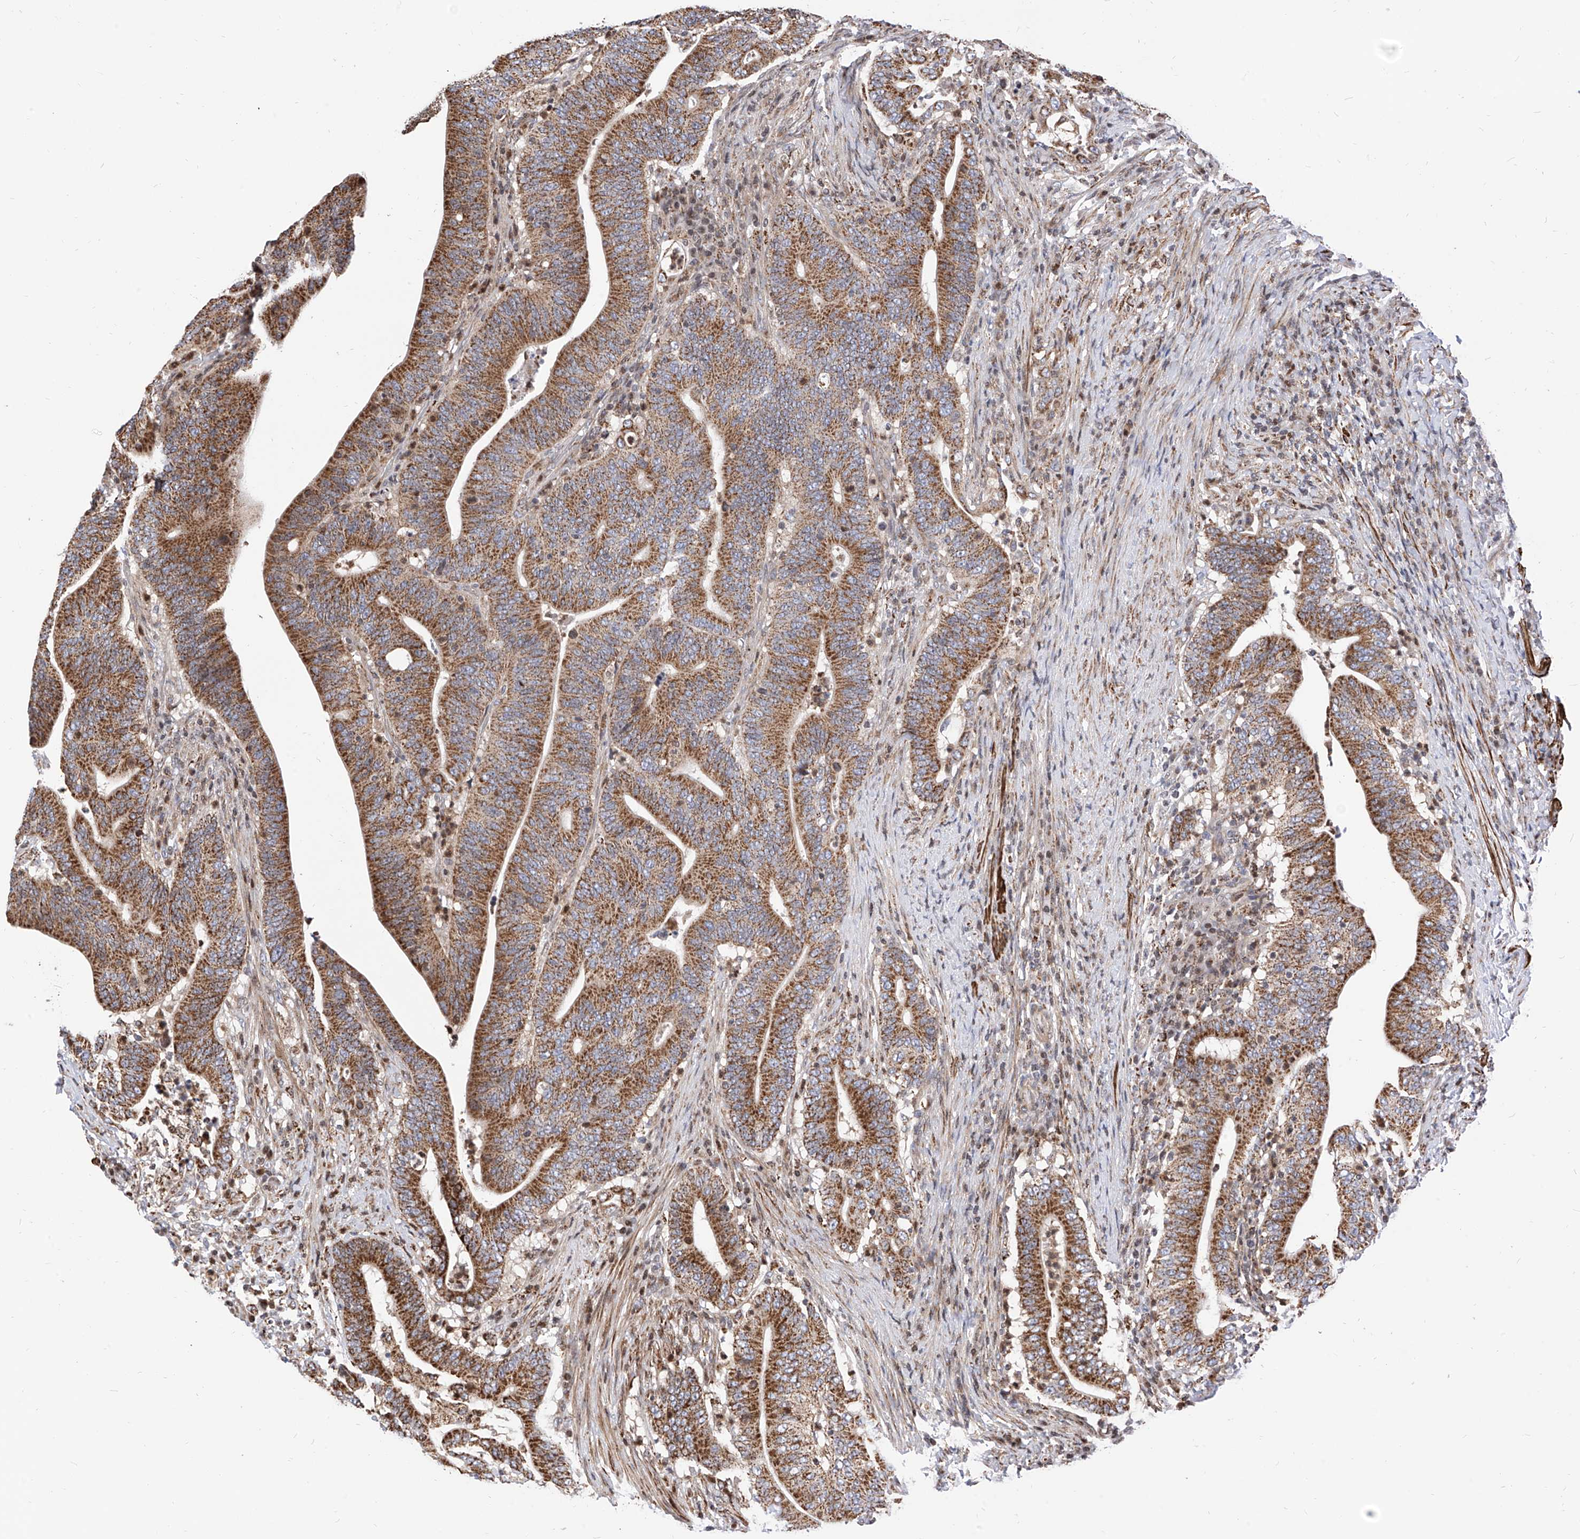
{"staining": {"intensity": "moderate", "quantity": ">75%", "location": "cytoplasmic/membranous"}, "tissue": "colorectal cancer", "cell_type": "Tumor cells", "image_type": "cancer", "snomed": [{"axis": "morphology", "description": "Adenocarcinoma, NOS"}, {"axis": "topography", "description": "Colon"}], "caption": "High-magnification brightfield microscopy of colorectal adenocarcinoma stained with DAB (3,3'-diaminobenzidine) (brown) and counterstained with hematoxylin (blue). tumor cells exhibit moderate cytoplasmic/membranous staining is present in approximately>75% of cells.", "gene": "TTLL8", "patient": {"sex": "female", "age": 66}}